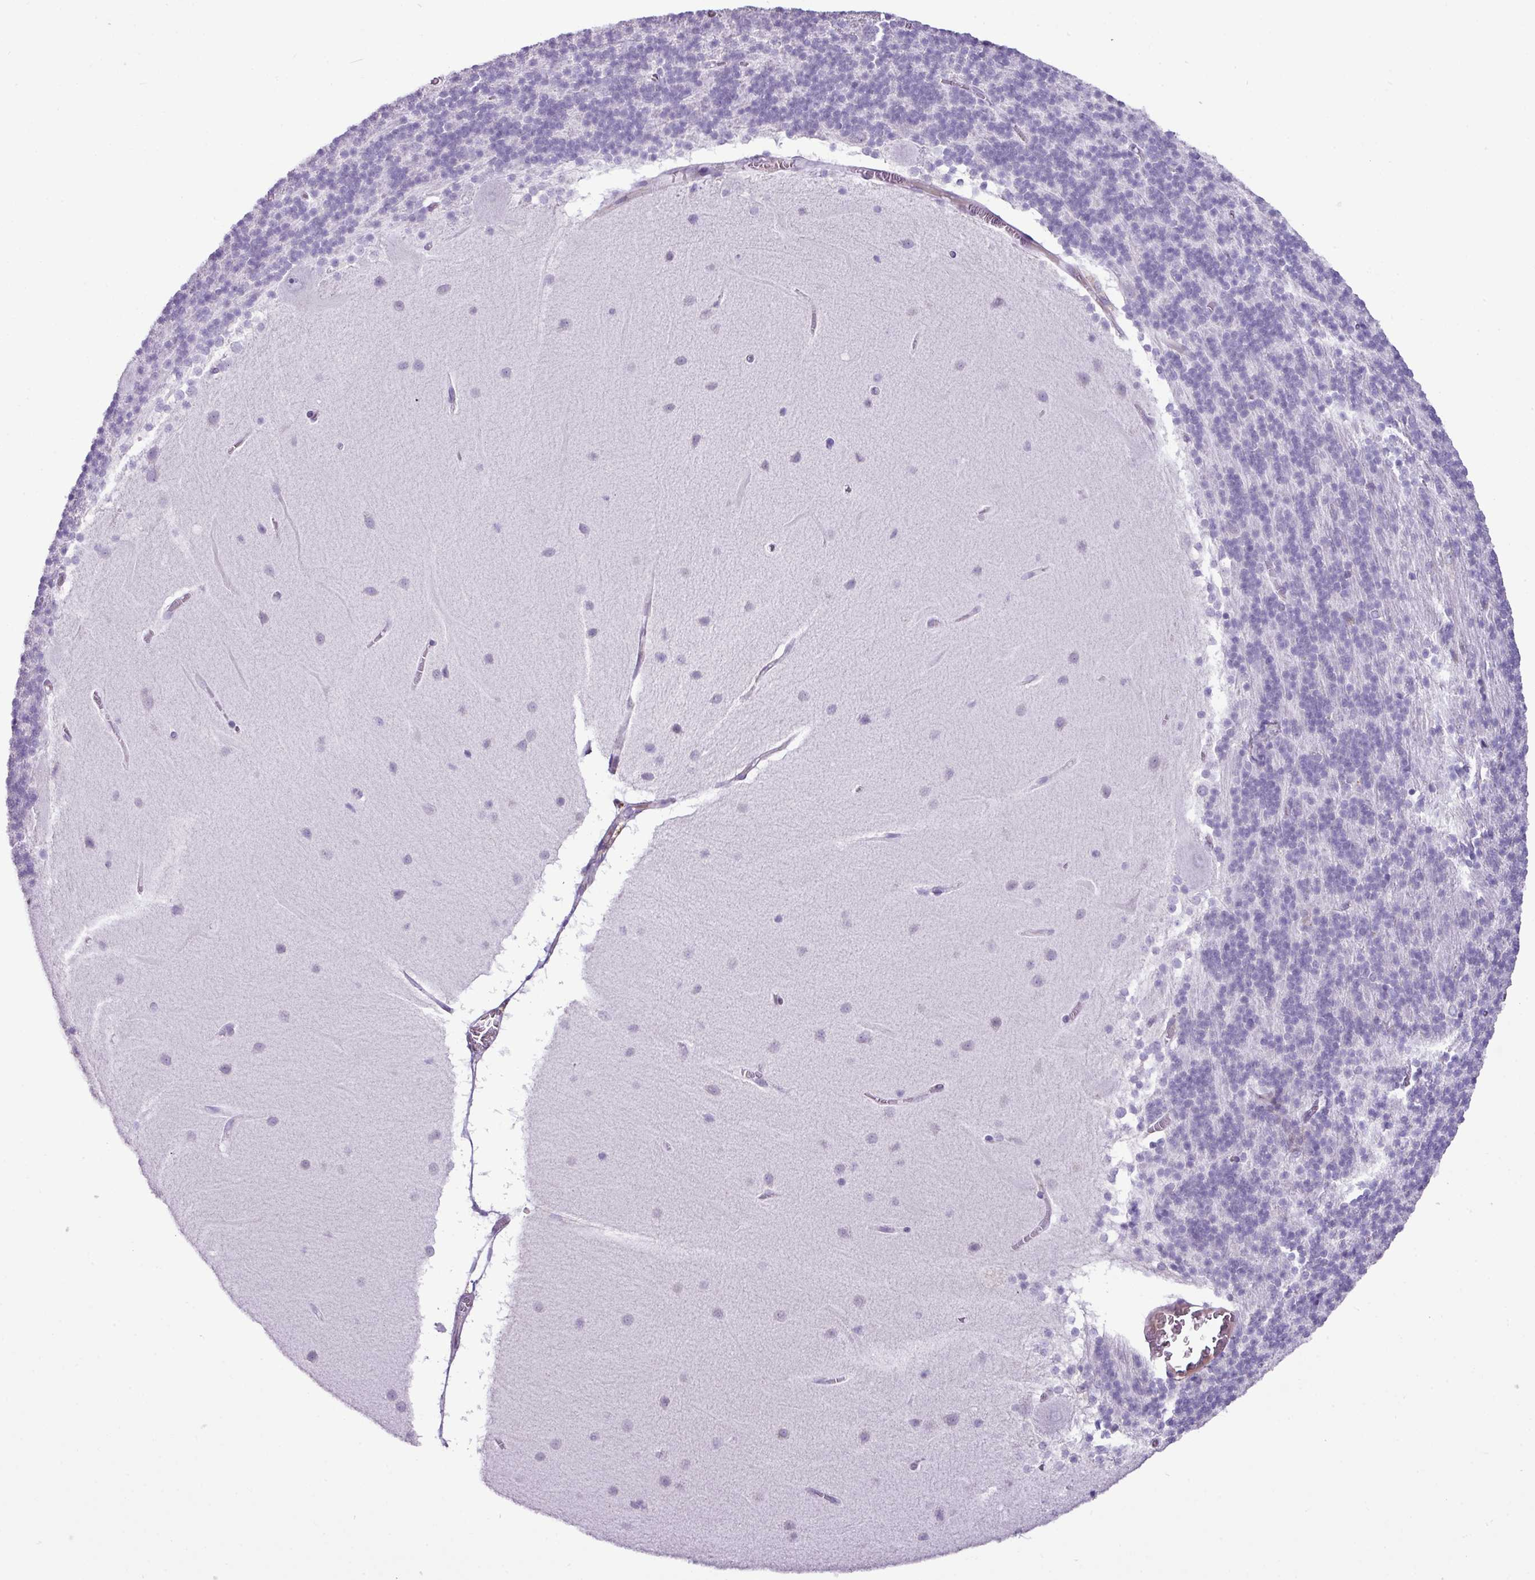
{"staining": {"intensity": "negative", "quantity": "none", "location": "none"}, "tissue": "cerebellum", "cell_type": "Cells in granular layer", "image_type": "normal", "snomed": [{"axis": "morphology", "description": "Normal tissue, NOS"}, {"axis": "topography", "description": "Cerebellum"}], "caption": "DAB immunohistochemical staining of normal cerebellum demonstrates no significant staining in cells in granular layer. (DAB (3,3'-diaminobenzidine) immunohistochemistry (IHC) visualized using brightfield microscopy, high magnification).", "gene": "RGS21", "patient": {"sex": "female", "age": 54}}